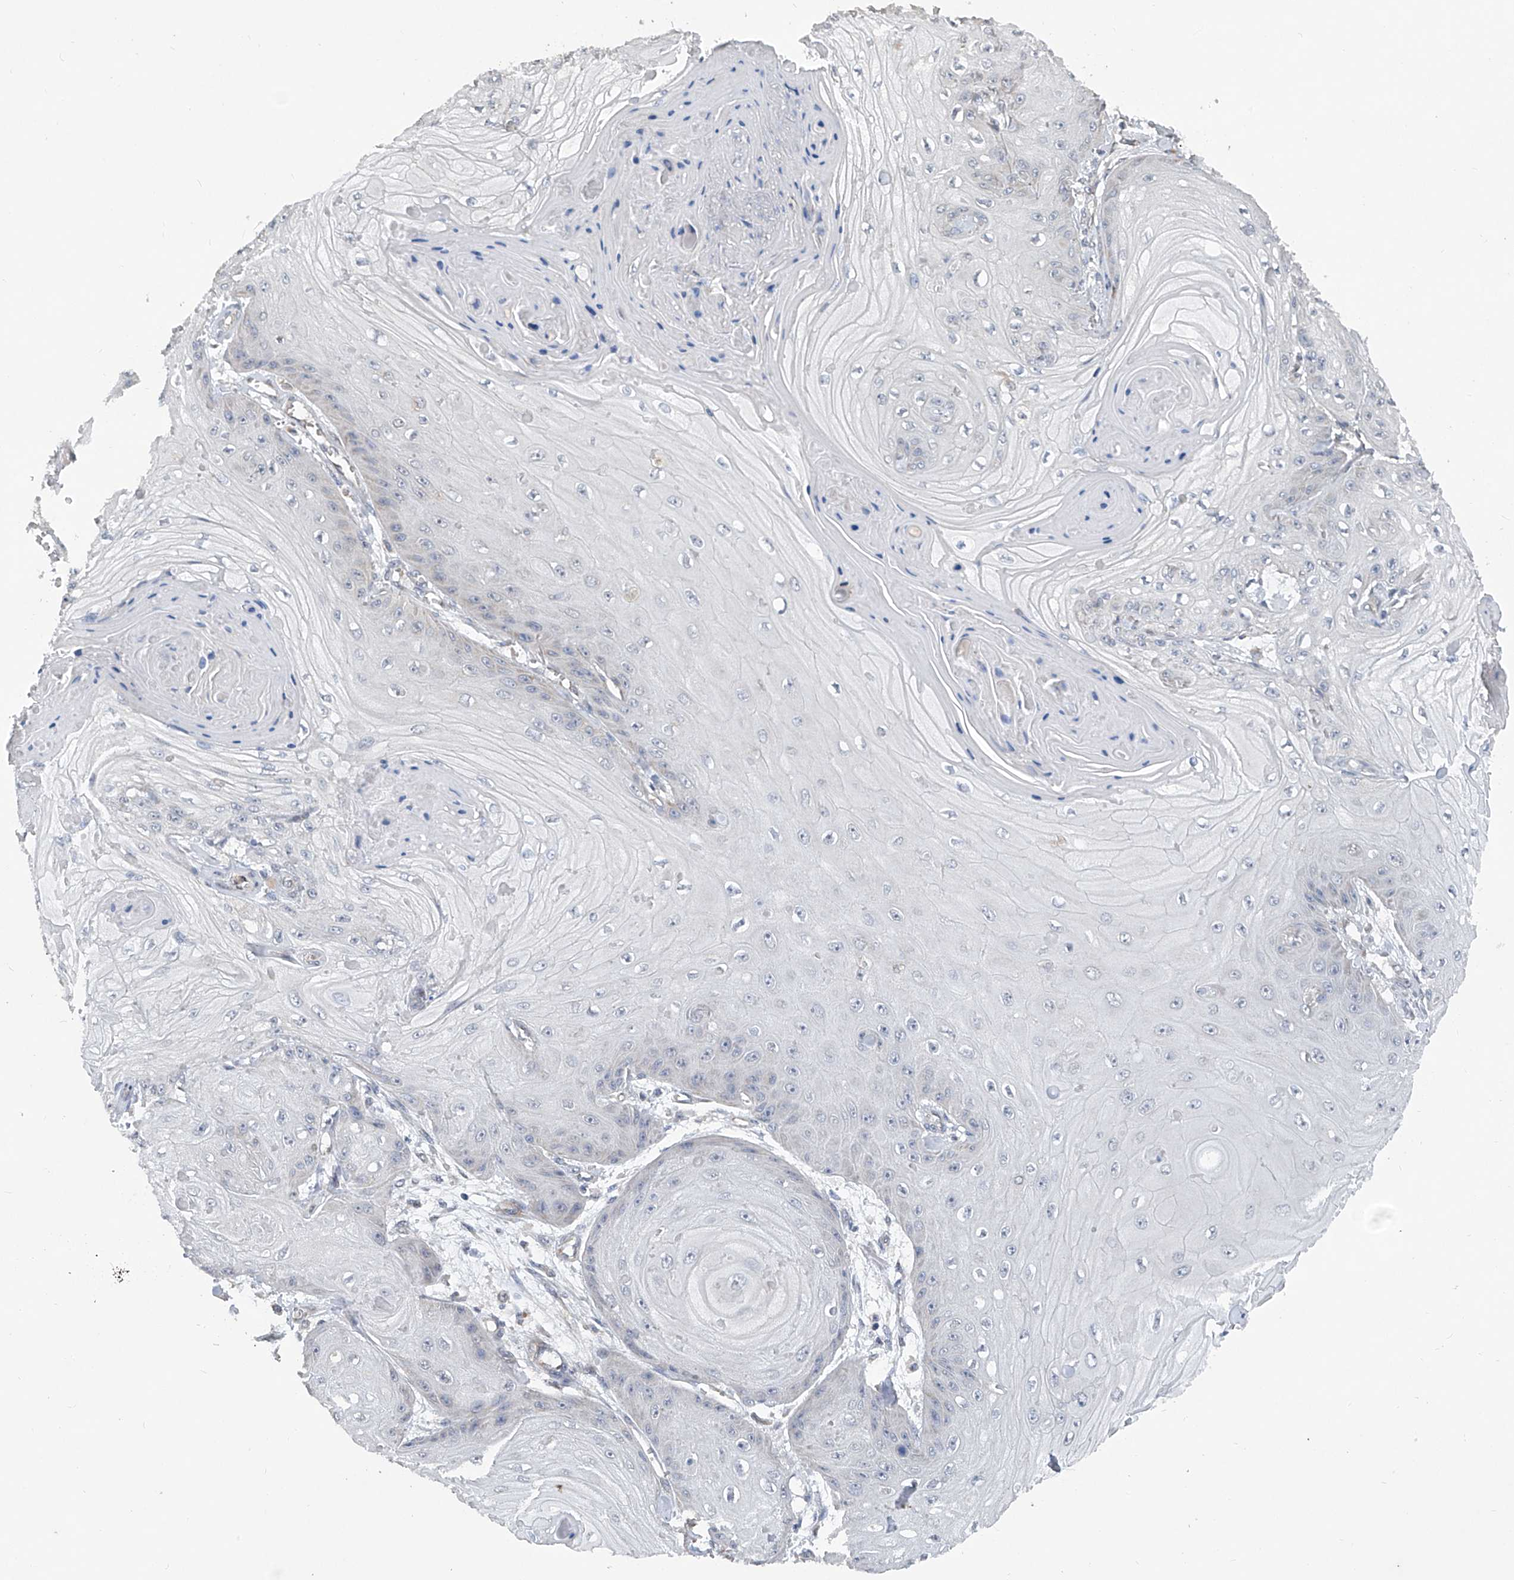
{"staining": {"intensity": "negative", "quantity": "none", "location": "none"}, "tissue": "skin cancer", "cell_type": "Tumor cells", "image_type": "cancer", "snomed": [{"axis": "morphology", "description": "Squamous cell carcinoma, NOS"}, {"axis": "topography", "description": "Skin"}], "caption": "High magnification brightfield microscopy of skin squamous cell carcinoma stained with DAB (3,3'-diaminobenzidine) (brown) and counterstained with hematoxylin (blue): tumor cells show no significant positivity. Brightfield microscopy of immunohistochemistry (IHC) stained with DAB (brown) and hematoxylin (blue), captured at high magnification.", "gene": "BCKDHB", "patient": {"sex": "male", "age": 74}}